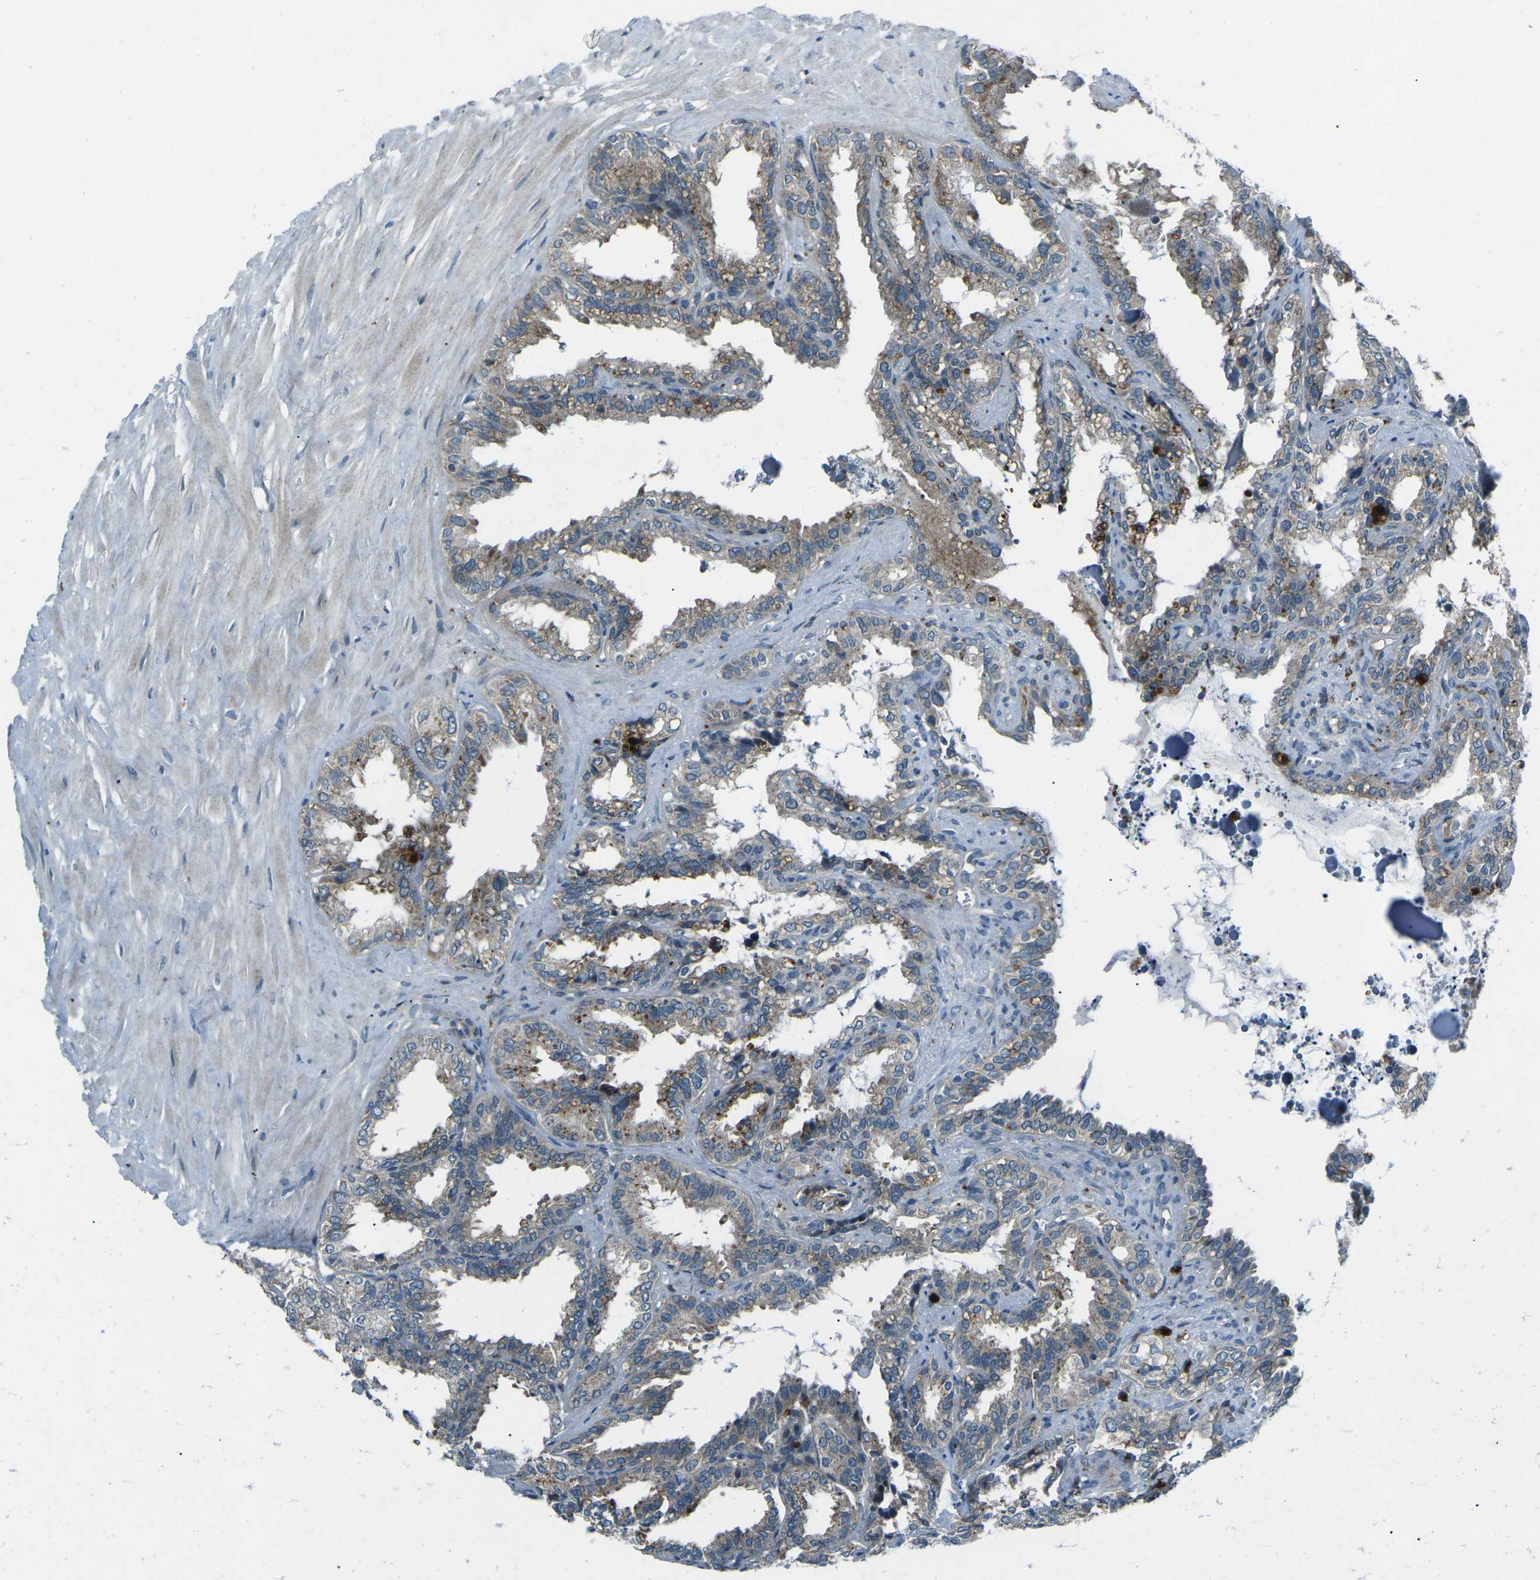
{"staining": {"intensity": "moderate", "quantity": ">75%", "location": "cytoplasmic/membranous"}, "tissue": "seminal vesicle", "cell_type": "Glandular cells", "image_type": "normal", "snomed": [{"axis": "morphology", "description": "Normal tissue, NOS"}, {"axis": "topography", "description": "Seminal veicle"}], "caption": "Immunohistochemistry of benign human seminal vesicle demonstrates medium levels of moderate cytoplasmic/membranous positivity in approximately >75% of glandular cells.", "gene": "CDK16", "patient": {"sex": "male", "age": 64}}